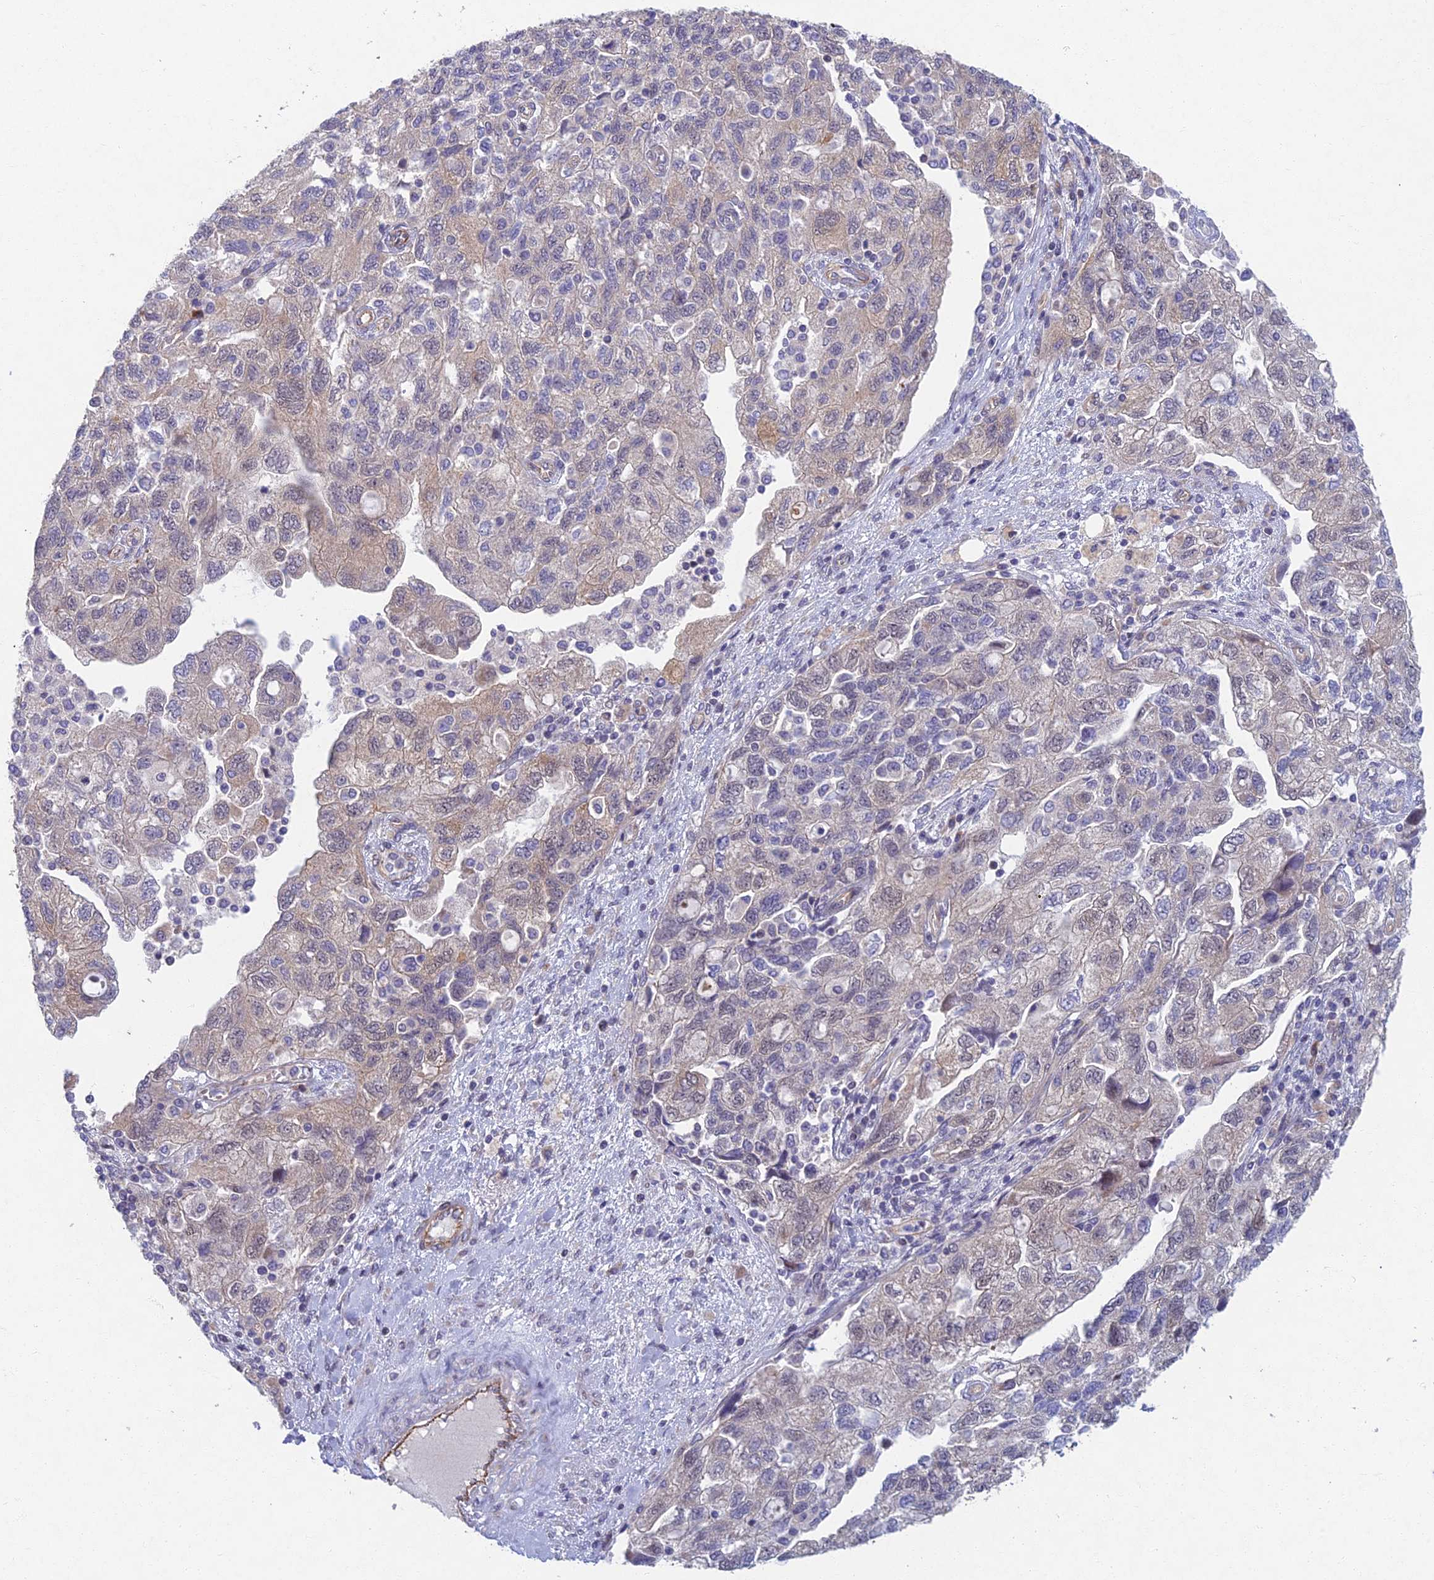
{"staining": {"intensity": "weak", "quantity": "<25%", "location": "cytoplasmic/membranous"}, "tissue": "ovarian cancer", "cell_type": "Tumor cells", "image_type": "cancer", "snomed": [{"axis": "morphology", "description": "Carcinoma, NOS"}, {"axis": "morphology", "description": "Cystadenocarcinoma, serous, NOS"}, {"axis": "topography", "description": "Ovary"}], "caption": "IHC of serous cystadenocarcinoma (ovarian) shows no staining in tumor cells.", "gene": "RHBDL2", "patient": {"sex": "female", "age": 69}}